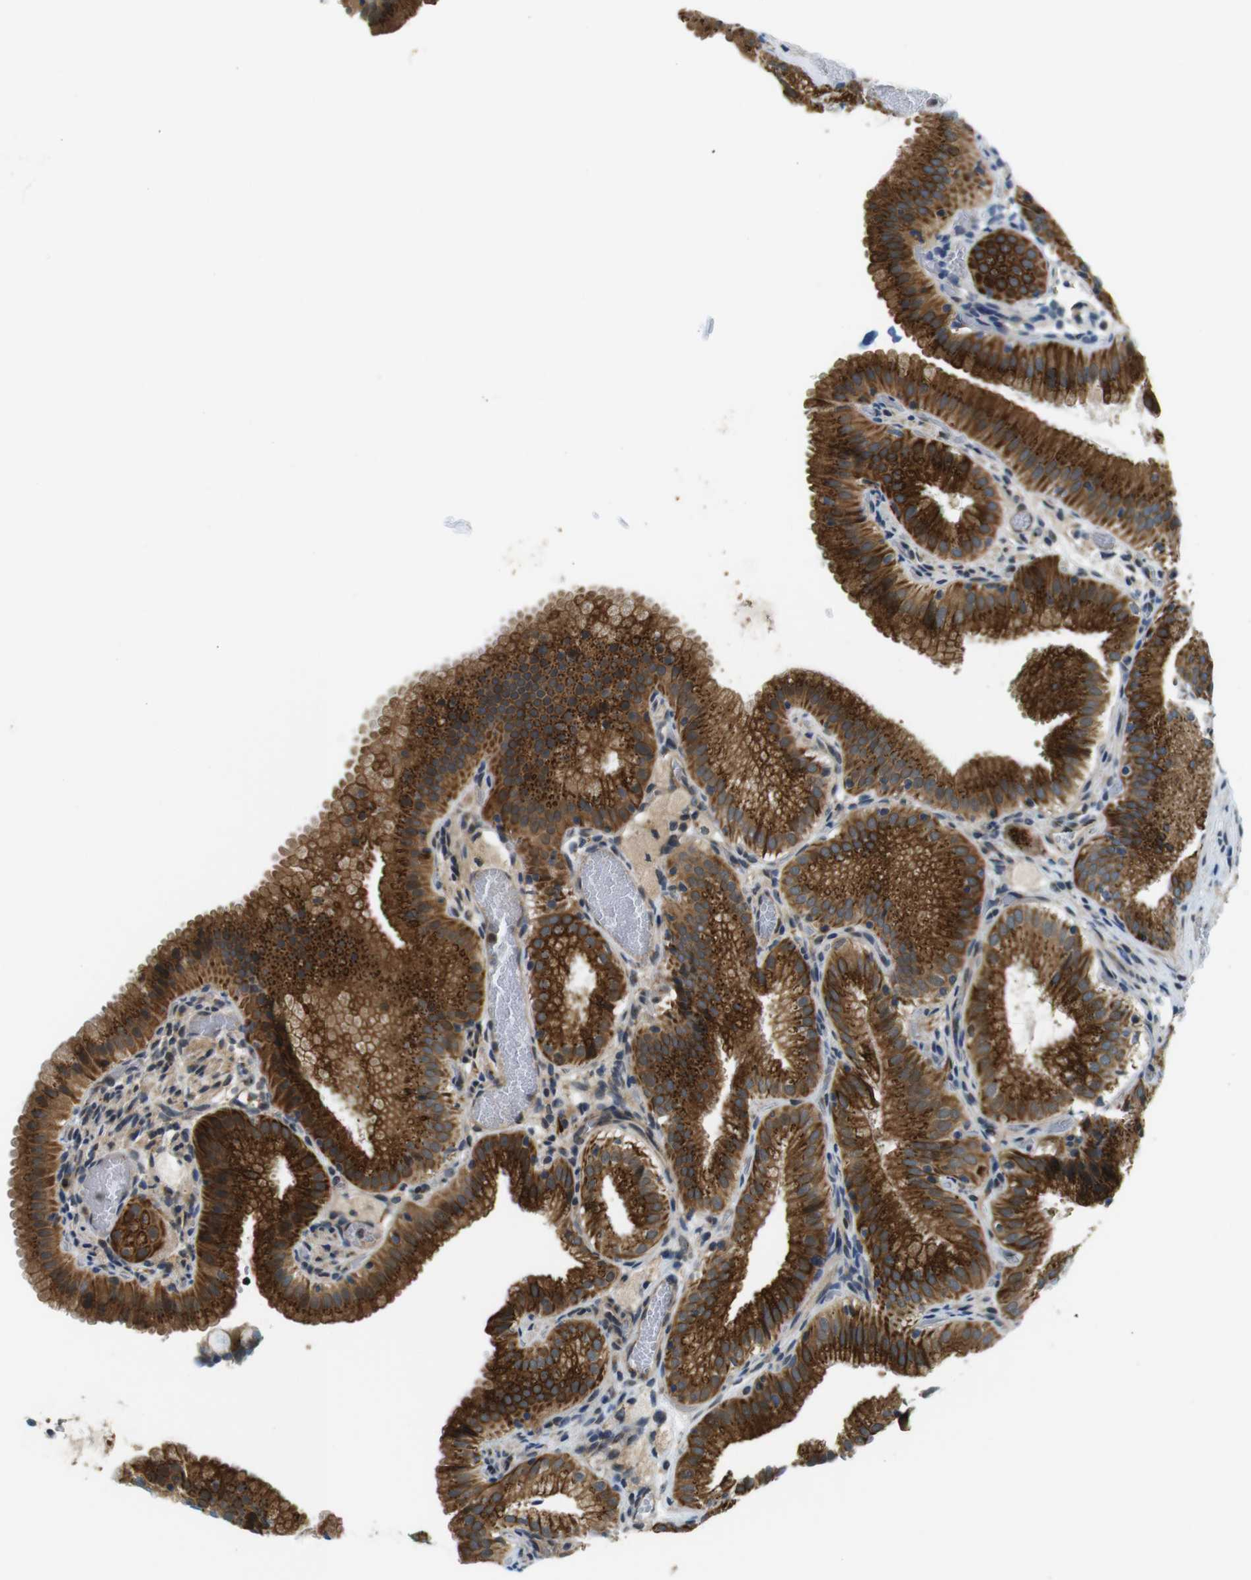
{"staining": {"intensity": "strong", "quantity": ">75%", "location": "cytoplasmic/membranous"}, "tissue": "gallbladder", "cell_type": "Glandular cells", "image_type": "normal", "snomed": [{"axis": "morphology", "description": "Normal tissue, NOS"}, {"axis": "topography", "description": "Gallbladder"}], "caption": "Strong cytoplasmic/membranous expression is present in approximately >75% of glandular cells in normal gallbladder.", "gene": "ZDHHC3", "patient": {"sex": "male", "age": 54}}